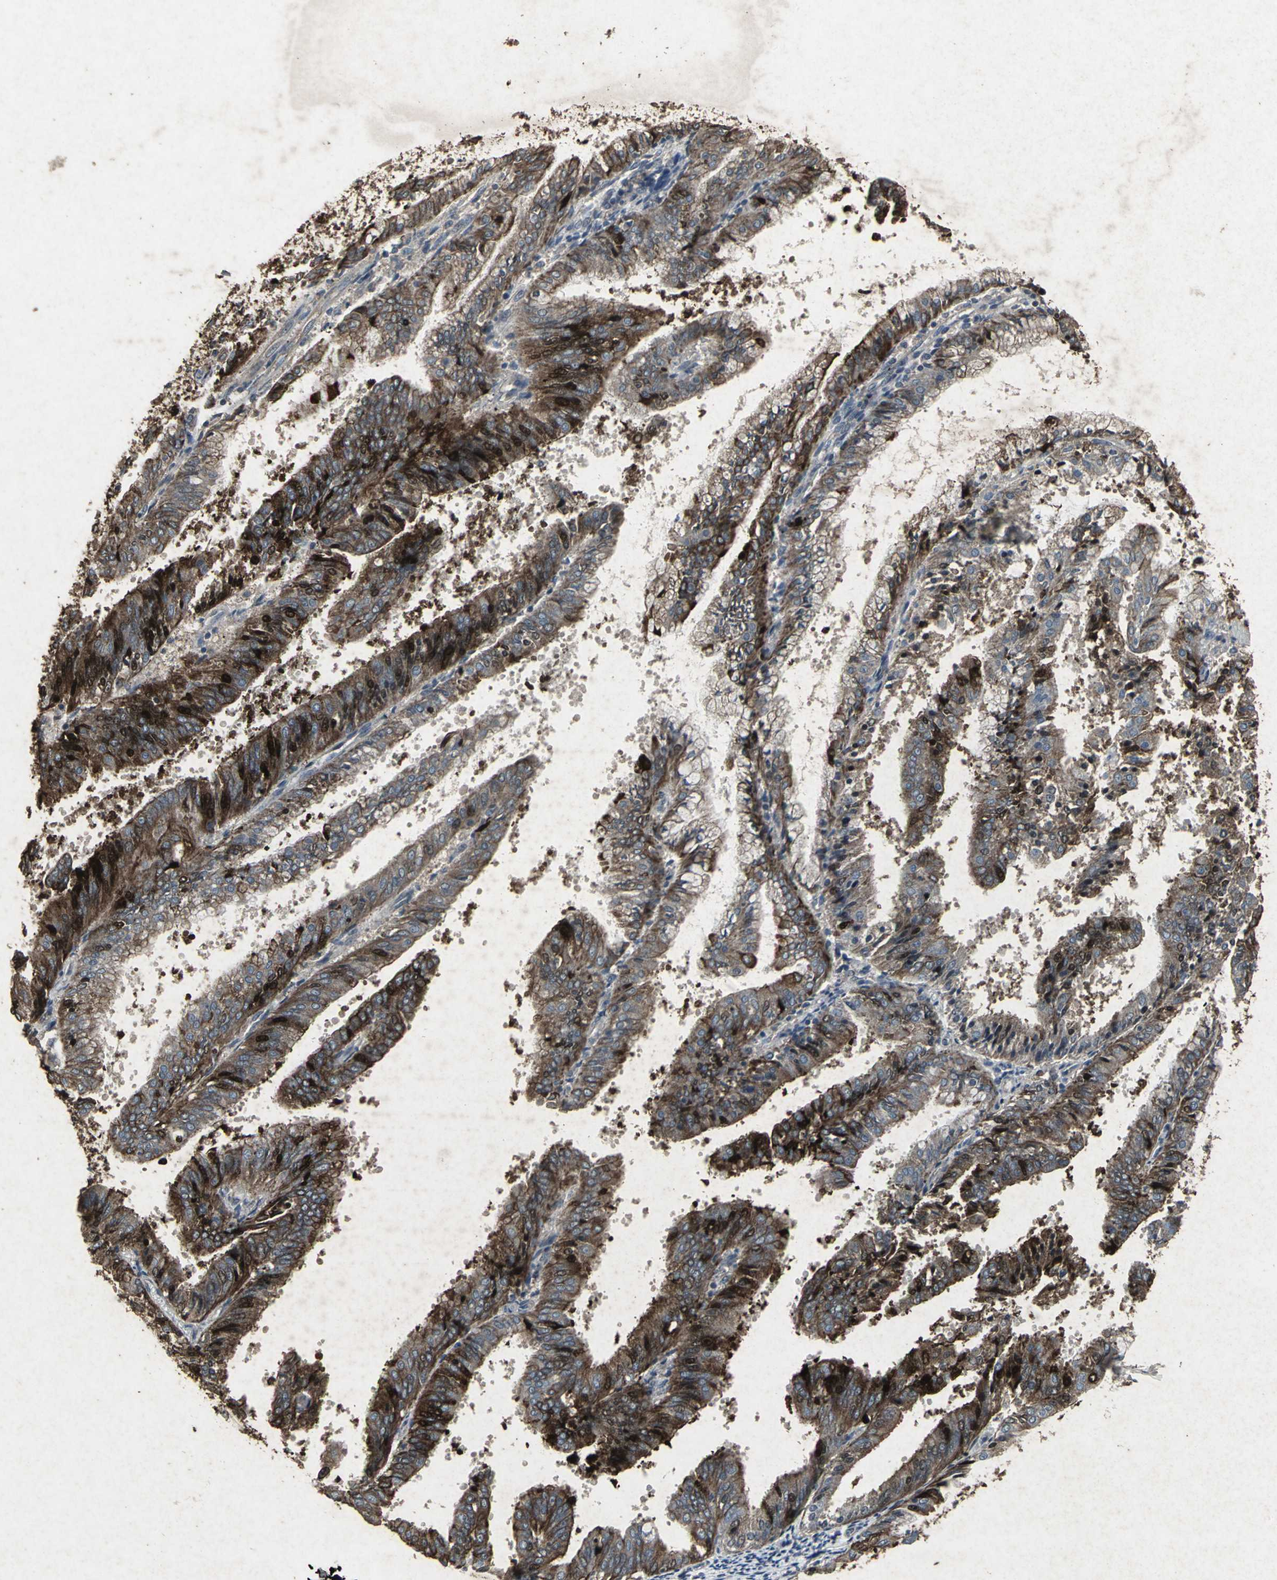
{"staining": {"intensity": "strong", "quantity": ">75%", "location": "cytoplasmic/membranous"}, "tissue": "endometrial cancer", "cell_type": "Tumor cells", "image_type": "cancer", "snomed": [{"axis": "morphology", "description": "Adenocarcinoma, NOS"}, {"axis": "topography", "description": "Endometrium"}], "caption": "Protein positivity by IHC reveals strong cytoplasmic/membranous staining in about >75% of tumor cells in adenocarcinoma (endometrial). (Stains: DAB (3,3'-diaminobenzidine) in brown, nuclei in blue, Microscopy: brightfield microscopy at high magnification).", "gene": "CCR9", "patient": {"sex": "female", "age": 63}}